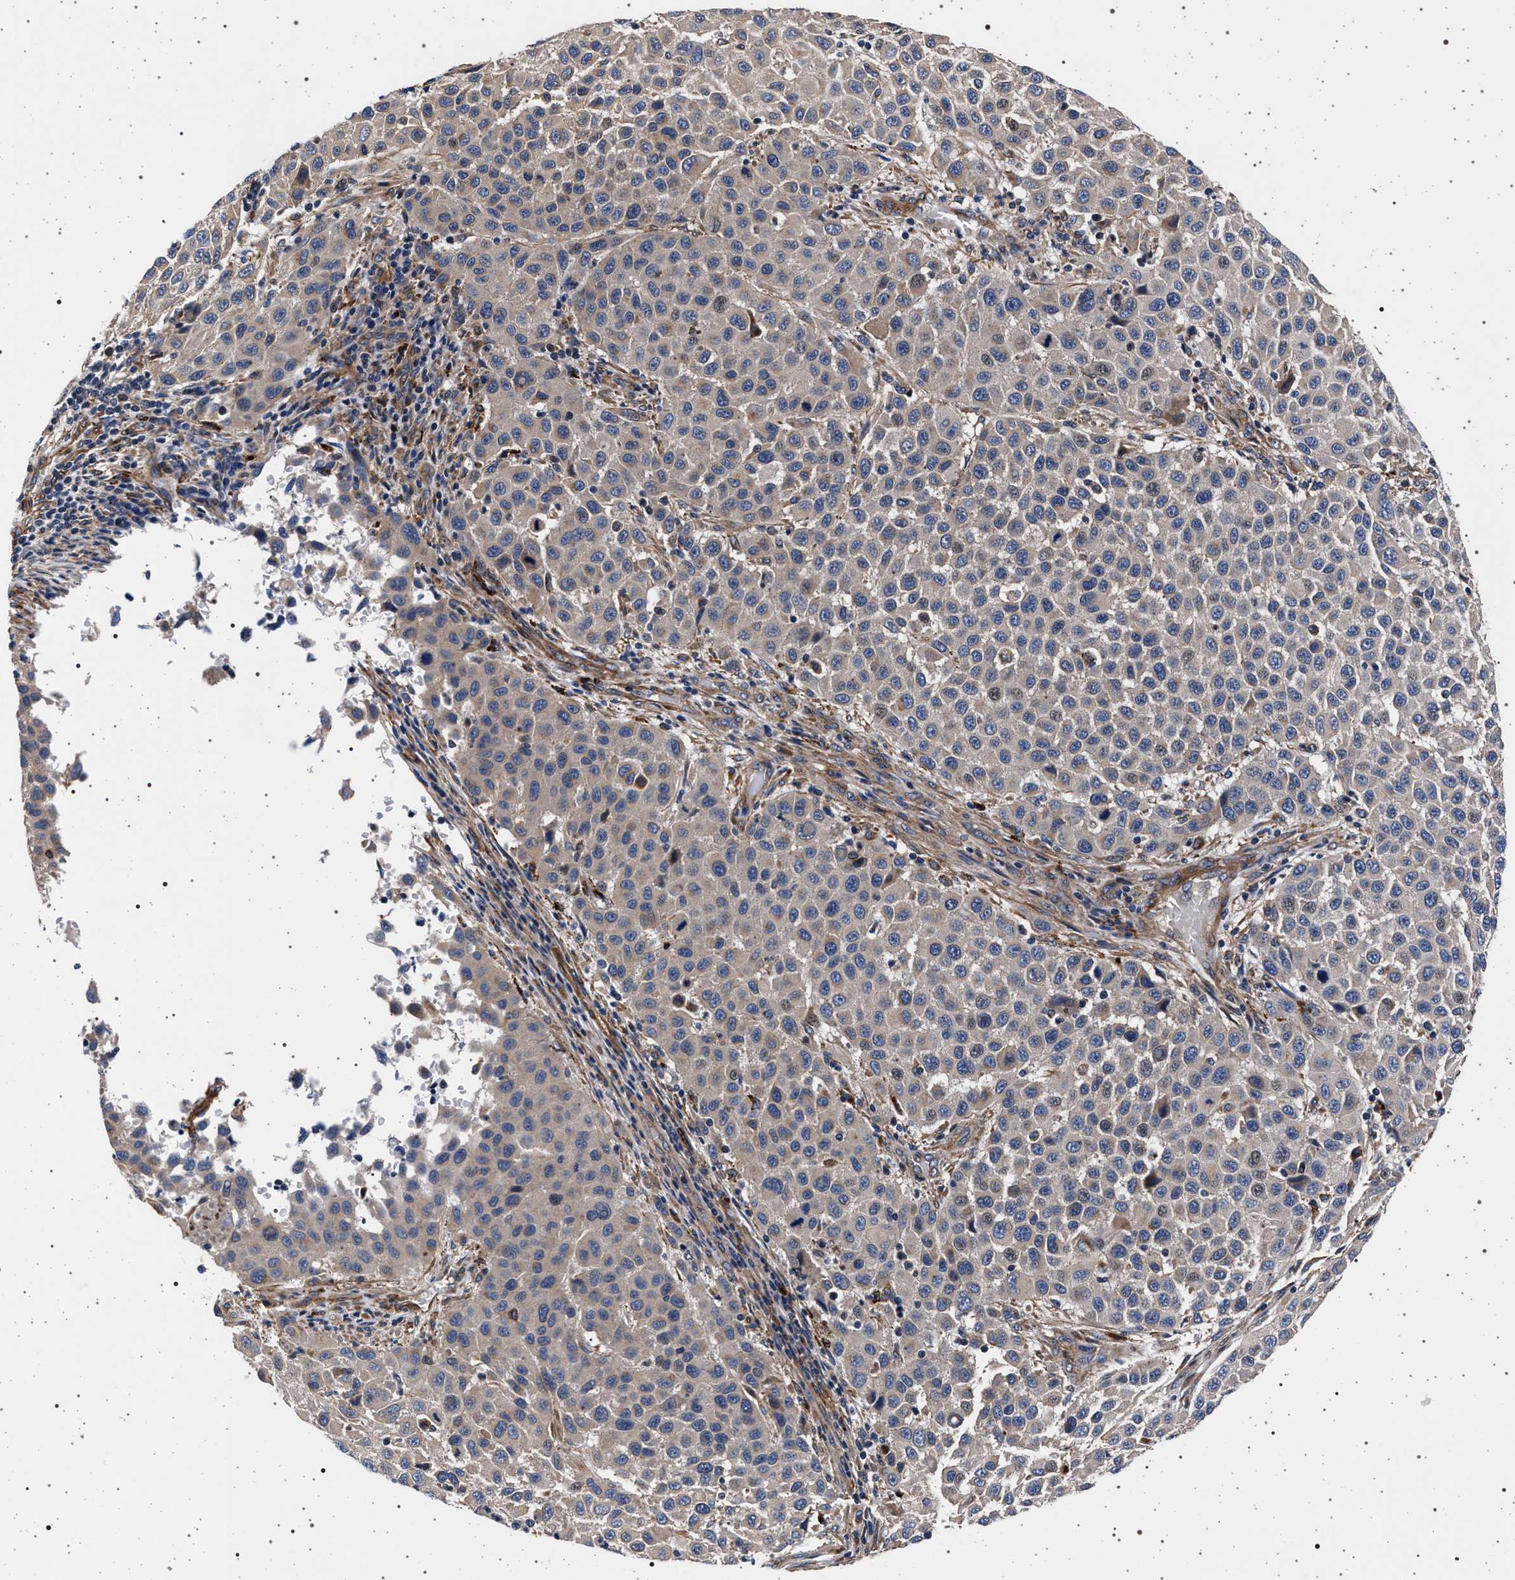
{"staining": {"intensity": "weak", "quantity": "<25%", "location": "cytoplasmic/membranous,nuclear"}, "tissue": "melanoma", "cell_type": "Tumor cells", "image_type": "cancer", "snomed": [{"axis": "morphology", "description": "Malignant melanoma, Metastatic site"}, {"axis": "topography", "description": "Lymph node"}], "caption": "This micrograph is of melanoma stained with immunohistochemistry (IHC) to label a protein in brown with the nuclei are counter-stained blue. There is no staining in tumor cells.", "gene": "KCNK6", "patient": {"sex": "male", "age": 61}}